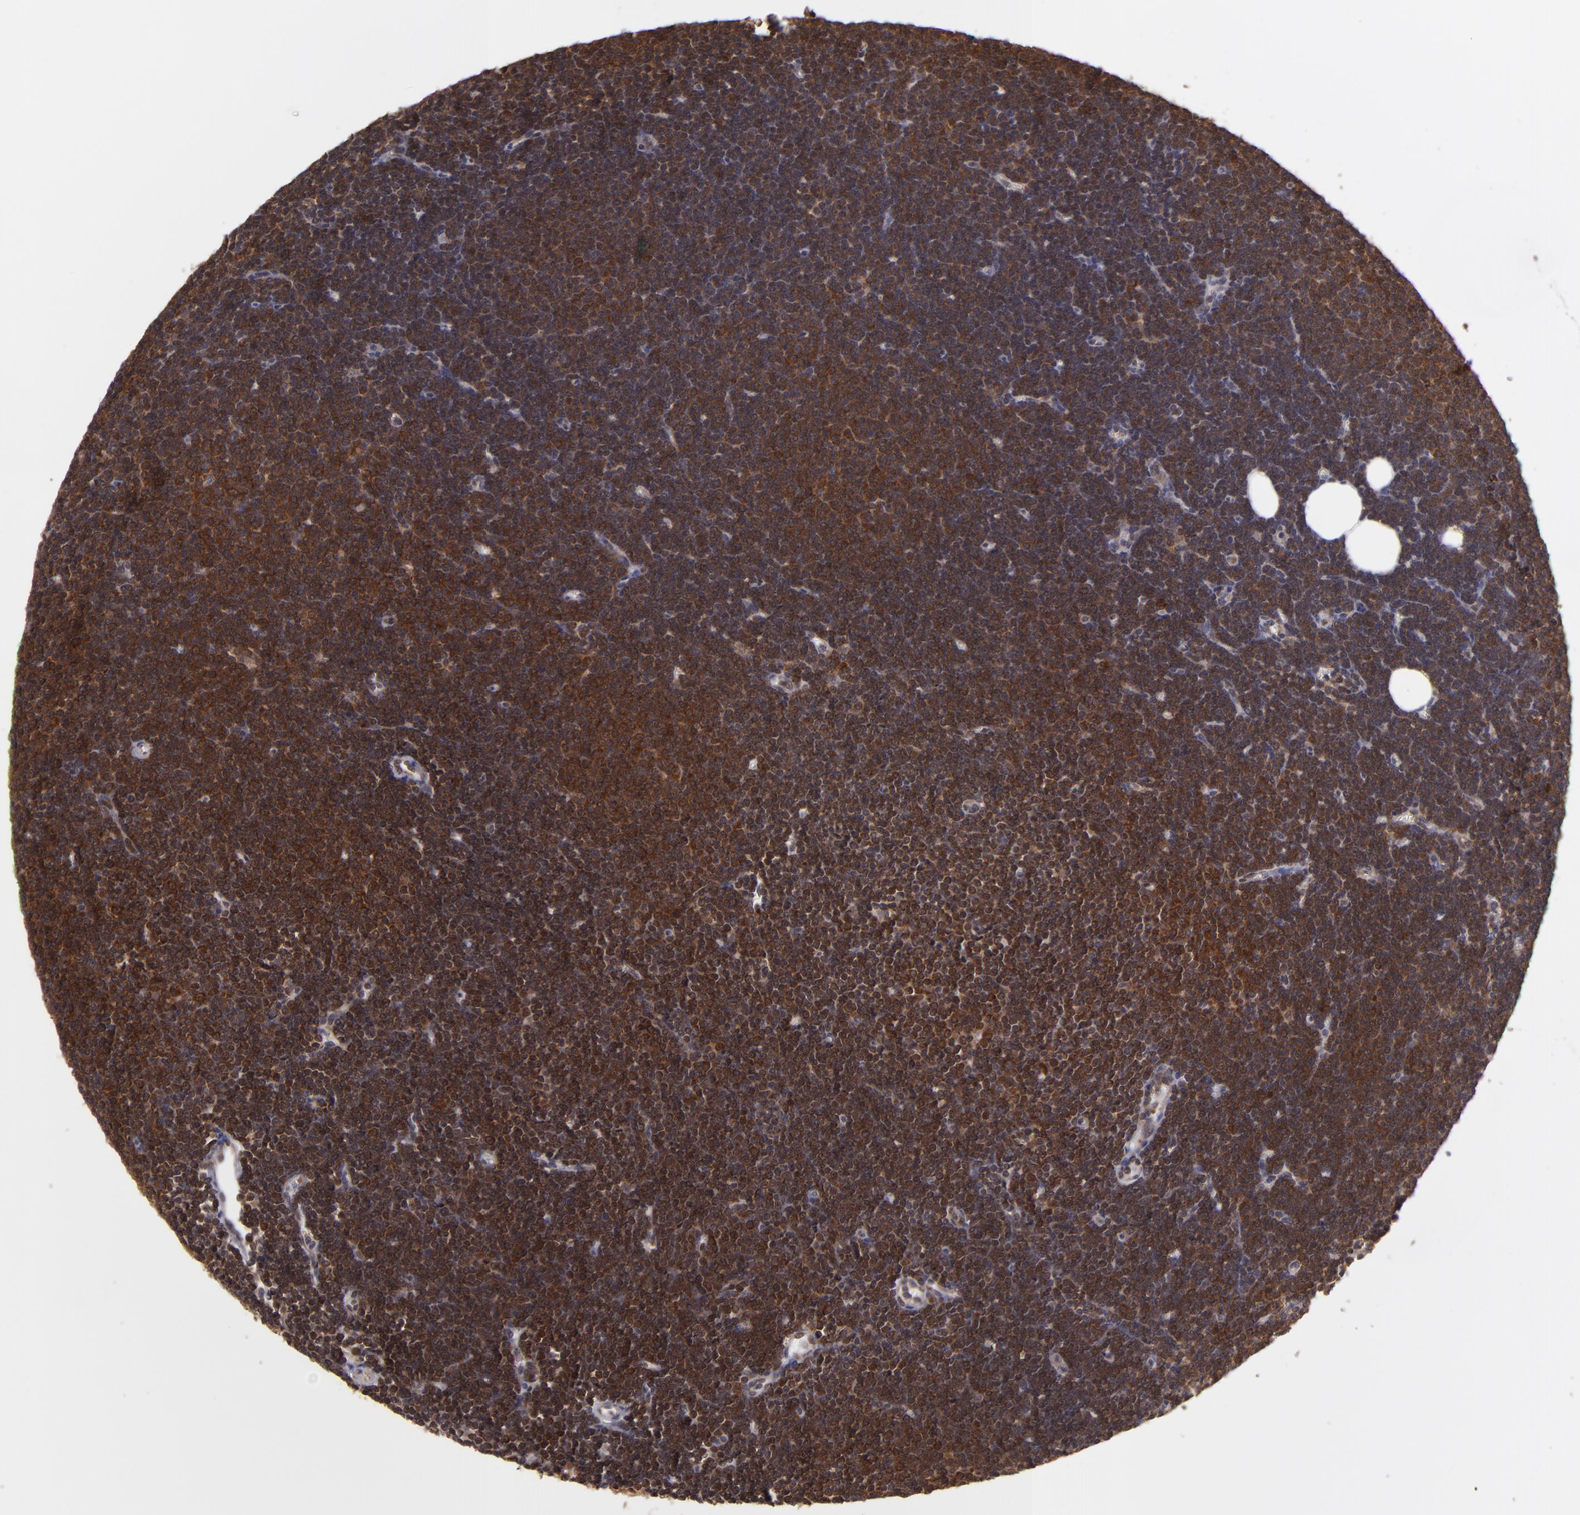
{"staining": {"intensity": "strong", "quantity": ">75%", "location": "cytoplasmic/membranous"}, "tissue": "lymphoma", "cell_type": "Tumor cells", "image_type": "cancer", "snomed": [{"axis": "morphology", "description": "Malignant lymphoma, non-Hodgkin's type, Low grade"}, {"axis": "topography", "description": "Lymph node"}], "caption": "The micrograph shows immunohistochemical staining of malignant lymphoma, non-Hodgkin's type (low-grade). There is strong cytoplasmic/membranous expression is seen in about >75% of tumor cells.", "gene": "PTPN13", "patient": {"sex": "female", "age": 73}}